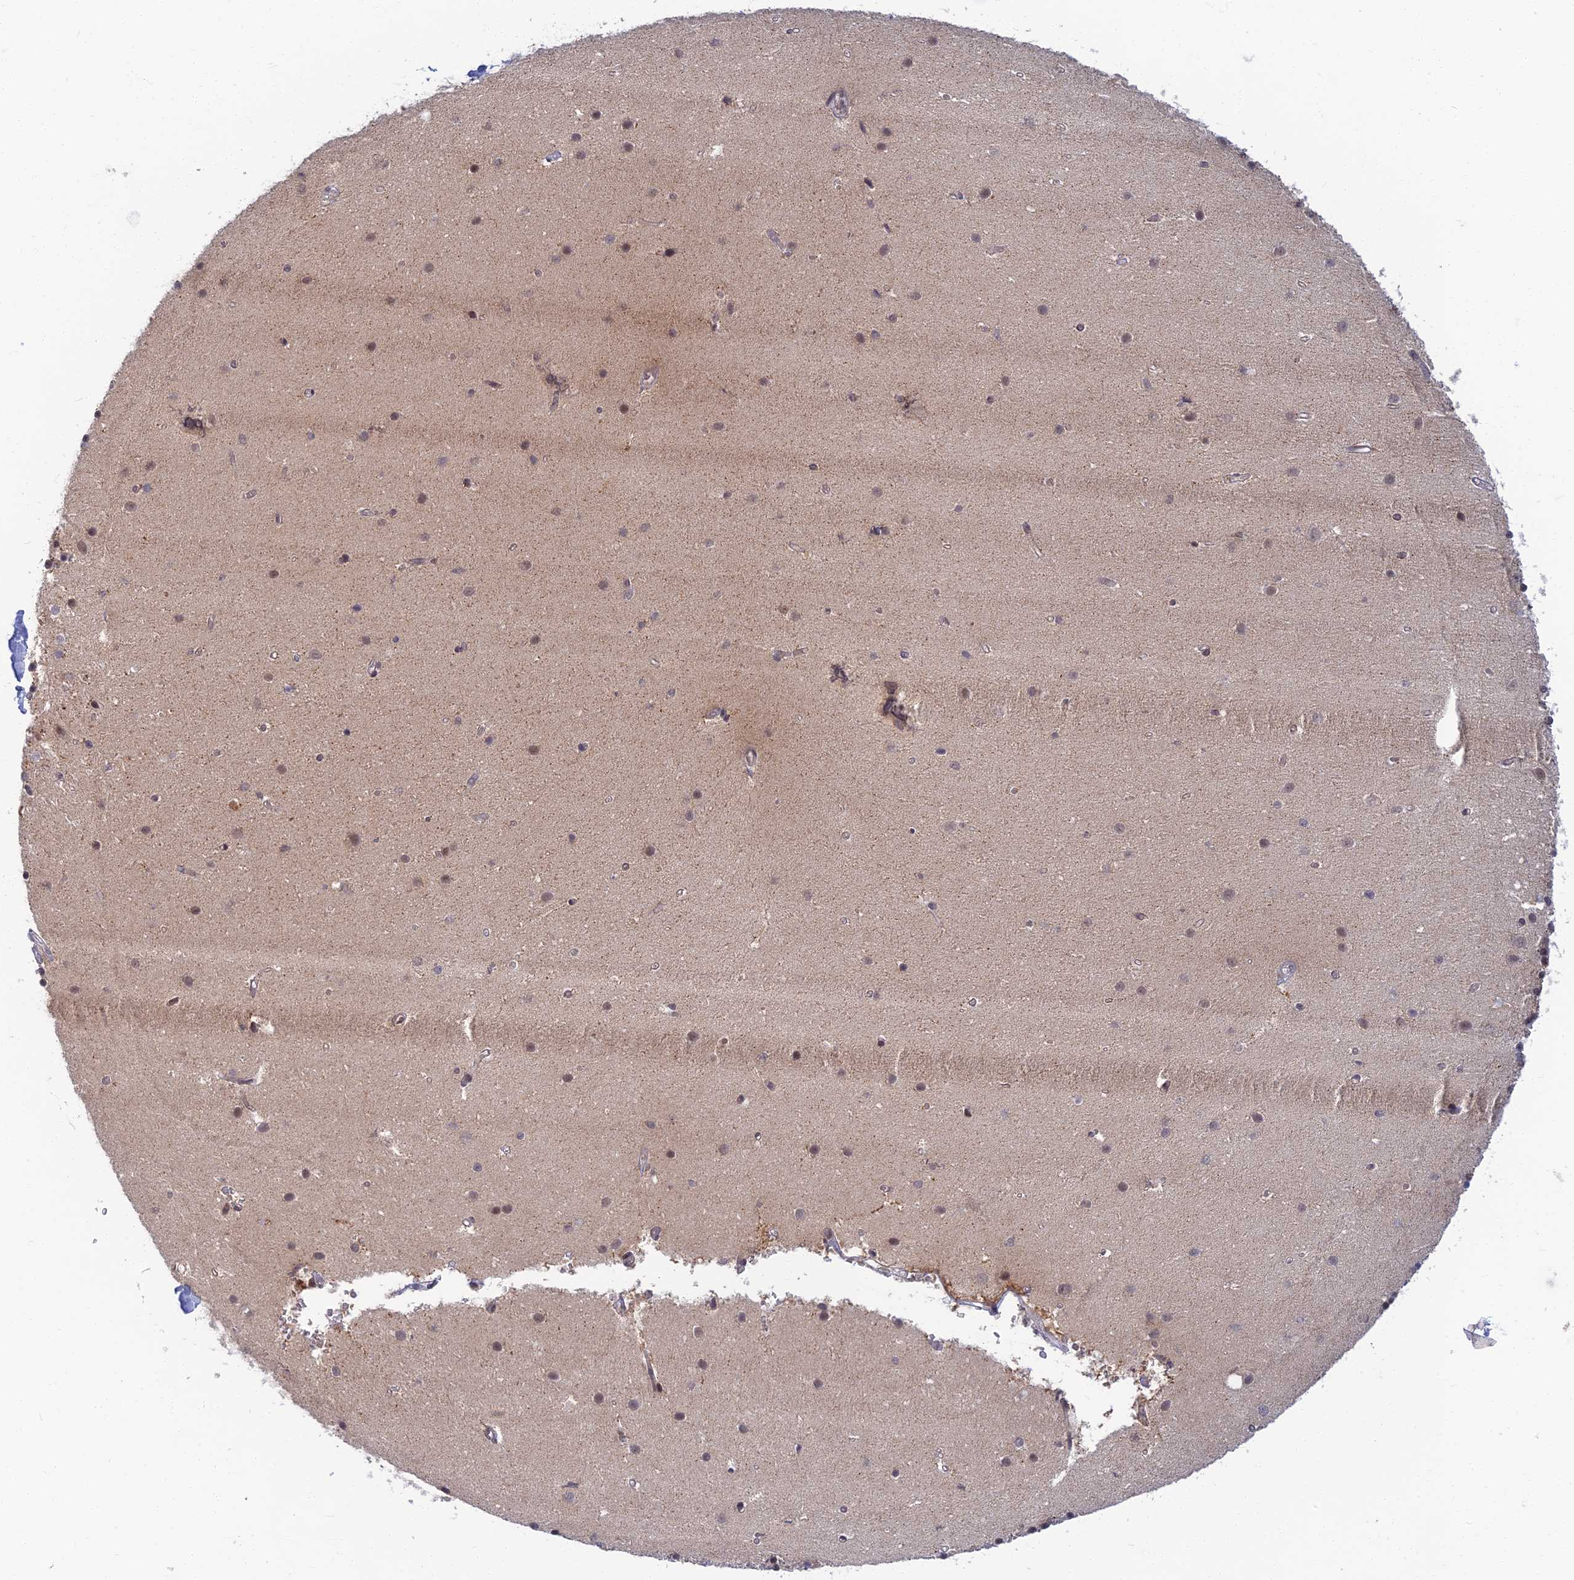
{"staining": {"intensity": "moderate", "quantity": "25%-75%", "location": "cytoplasmic/membranous"}, "tissue": "cerebellum", "cell_type": "Cells in granular layer", "image_type": "normal", "snomed": [{"axis": "morphology", "description": "Normal tissue, NOS"}, {"axis": "topography", "description": "Cerebellum"}], "caption": "Immunohistochemical staining of benign human cerebellum shows moderate cytoplasmic/membranous protein positivity in approximately 25%-75% of cells in granular layer.", "gene": "TCEA2", "patient": {"sex": "male", "age": 54}}